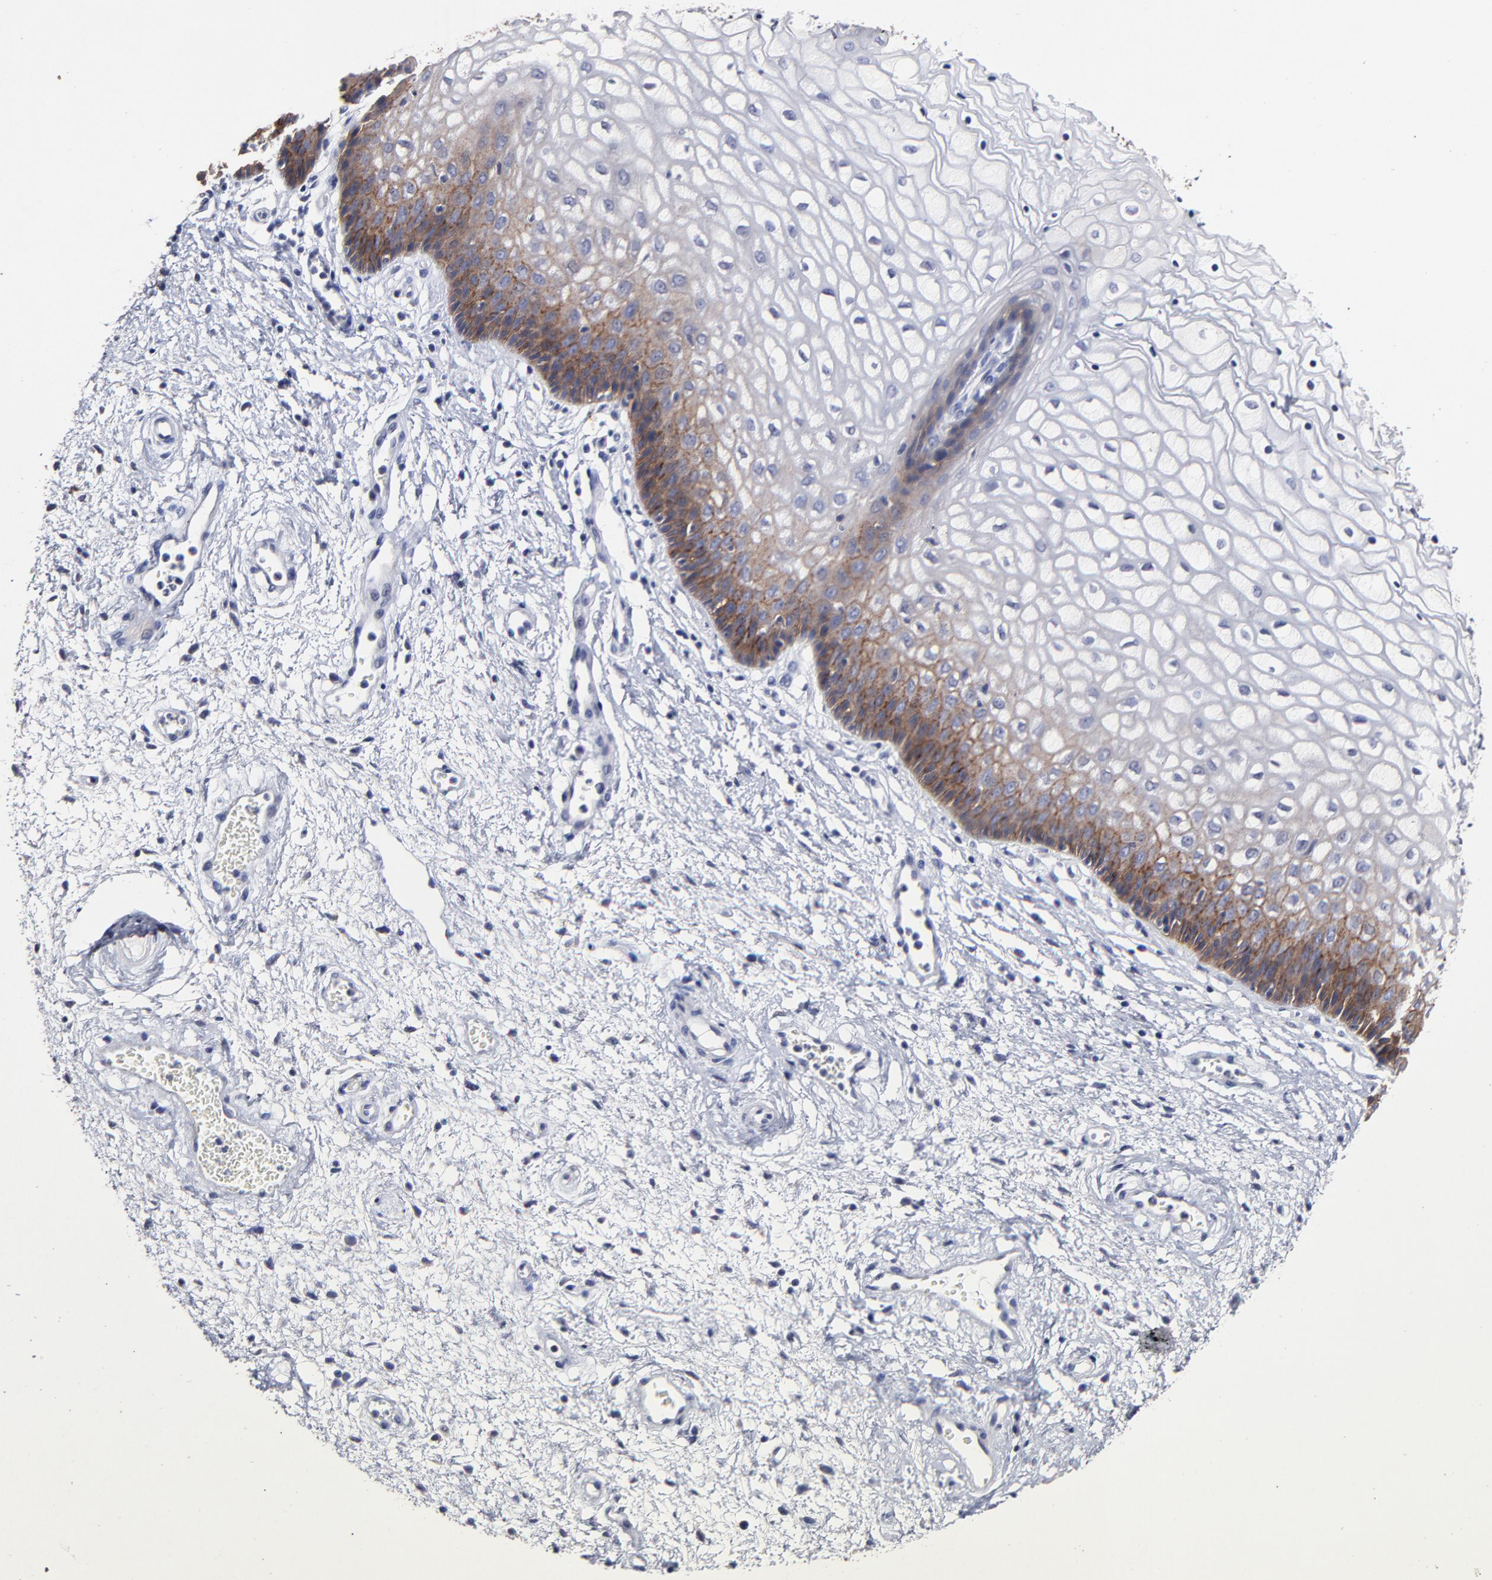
{"staining": {"intensity": "moderate", "quantity": "<25%", "location": "cytoplasmic/membranous"}, "tissue": "vagina", "cell_type": "Squamous epithelial cells", "image_type": "normal", "snomed": [{"axis": "morphology", "description": "Normal tissue, NOS"}, {"axis": "topography", "description": "Vagina"}], "caption": "Immunohistochemistry image of benign vagina: vagina stained using immunohistochemistry displays low levels of moderate protein expression localized specifically in the cytoplasmic/membranous of squamous epithelial cells, appearing as a cytoplasmic/membranous brown color.", "gene": "CXADR", "patient": {"sex": "female", "age": 34}}